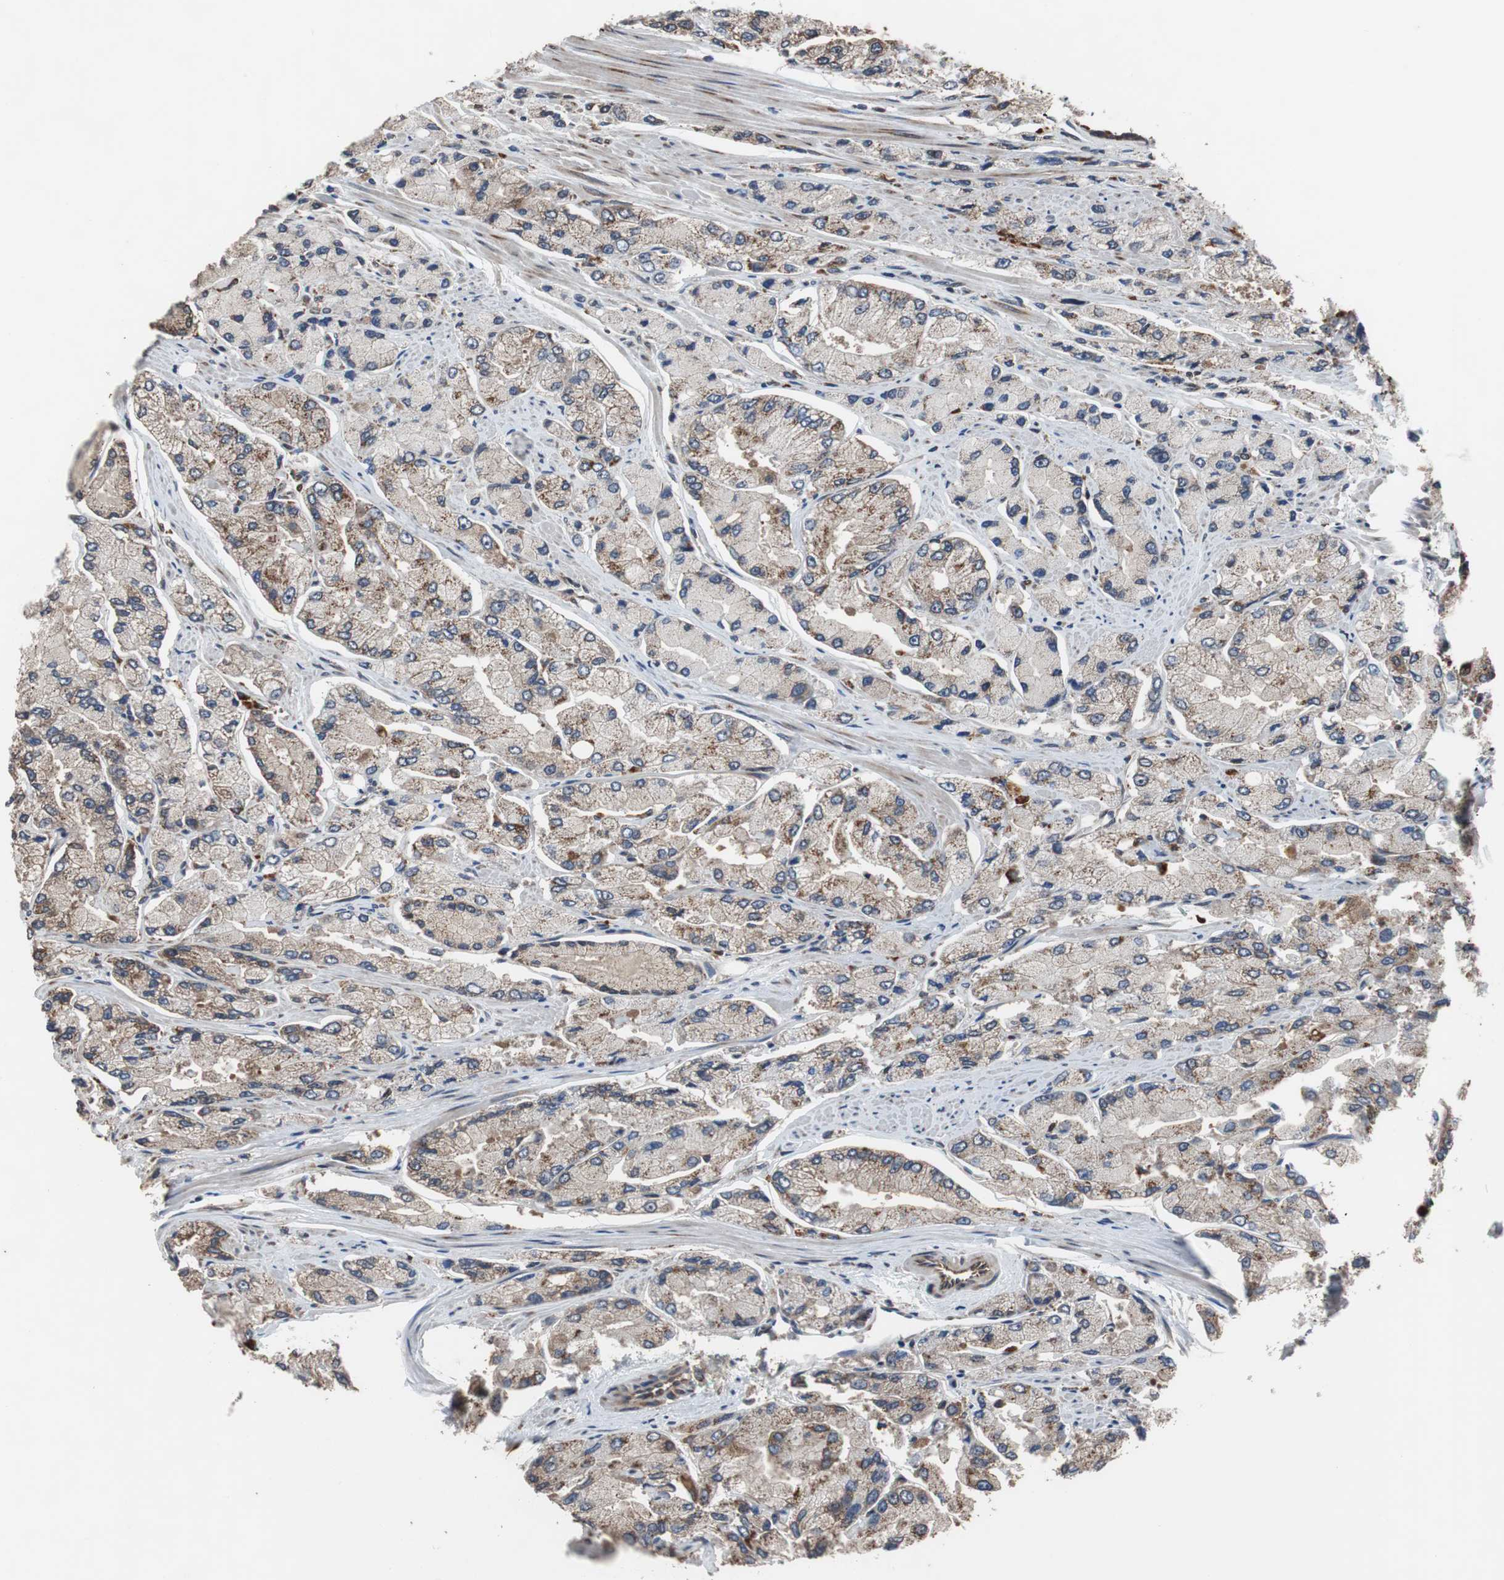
{"staining": {"intensity": "moderate", "quantity": "25%-75%", "location": "cytoplasmic/membranous"}, "tissue": "prostate cancer", "cell_type": "Tumor cells", "image_type": "cancer", "snomed": [{"axis": "morphology", "description": "Adenocarcinoma, High grade"}, {"axis": "topography", "description": "Prostate"}], "caption": "Human prostate adenocarcinoma (high-grade) stained with a protein marker exhibits moderate staining in tumor cells.", "gene": "USP10", "patient": {"sex": "male", "age": 58}}